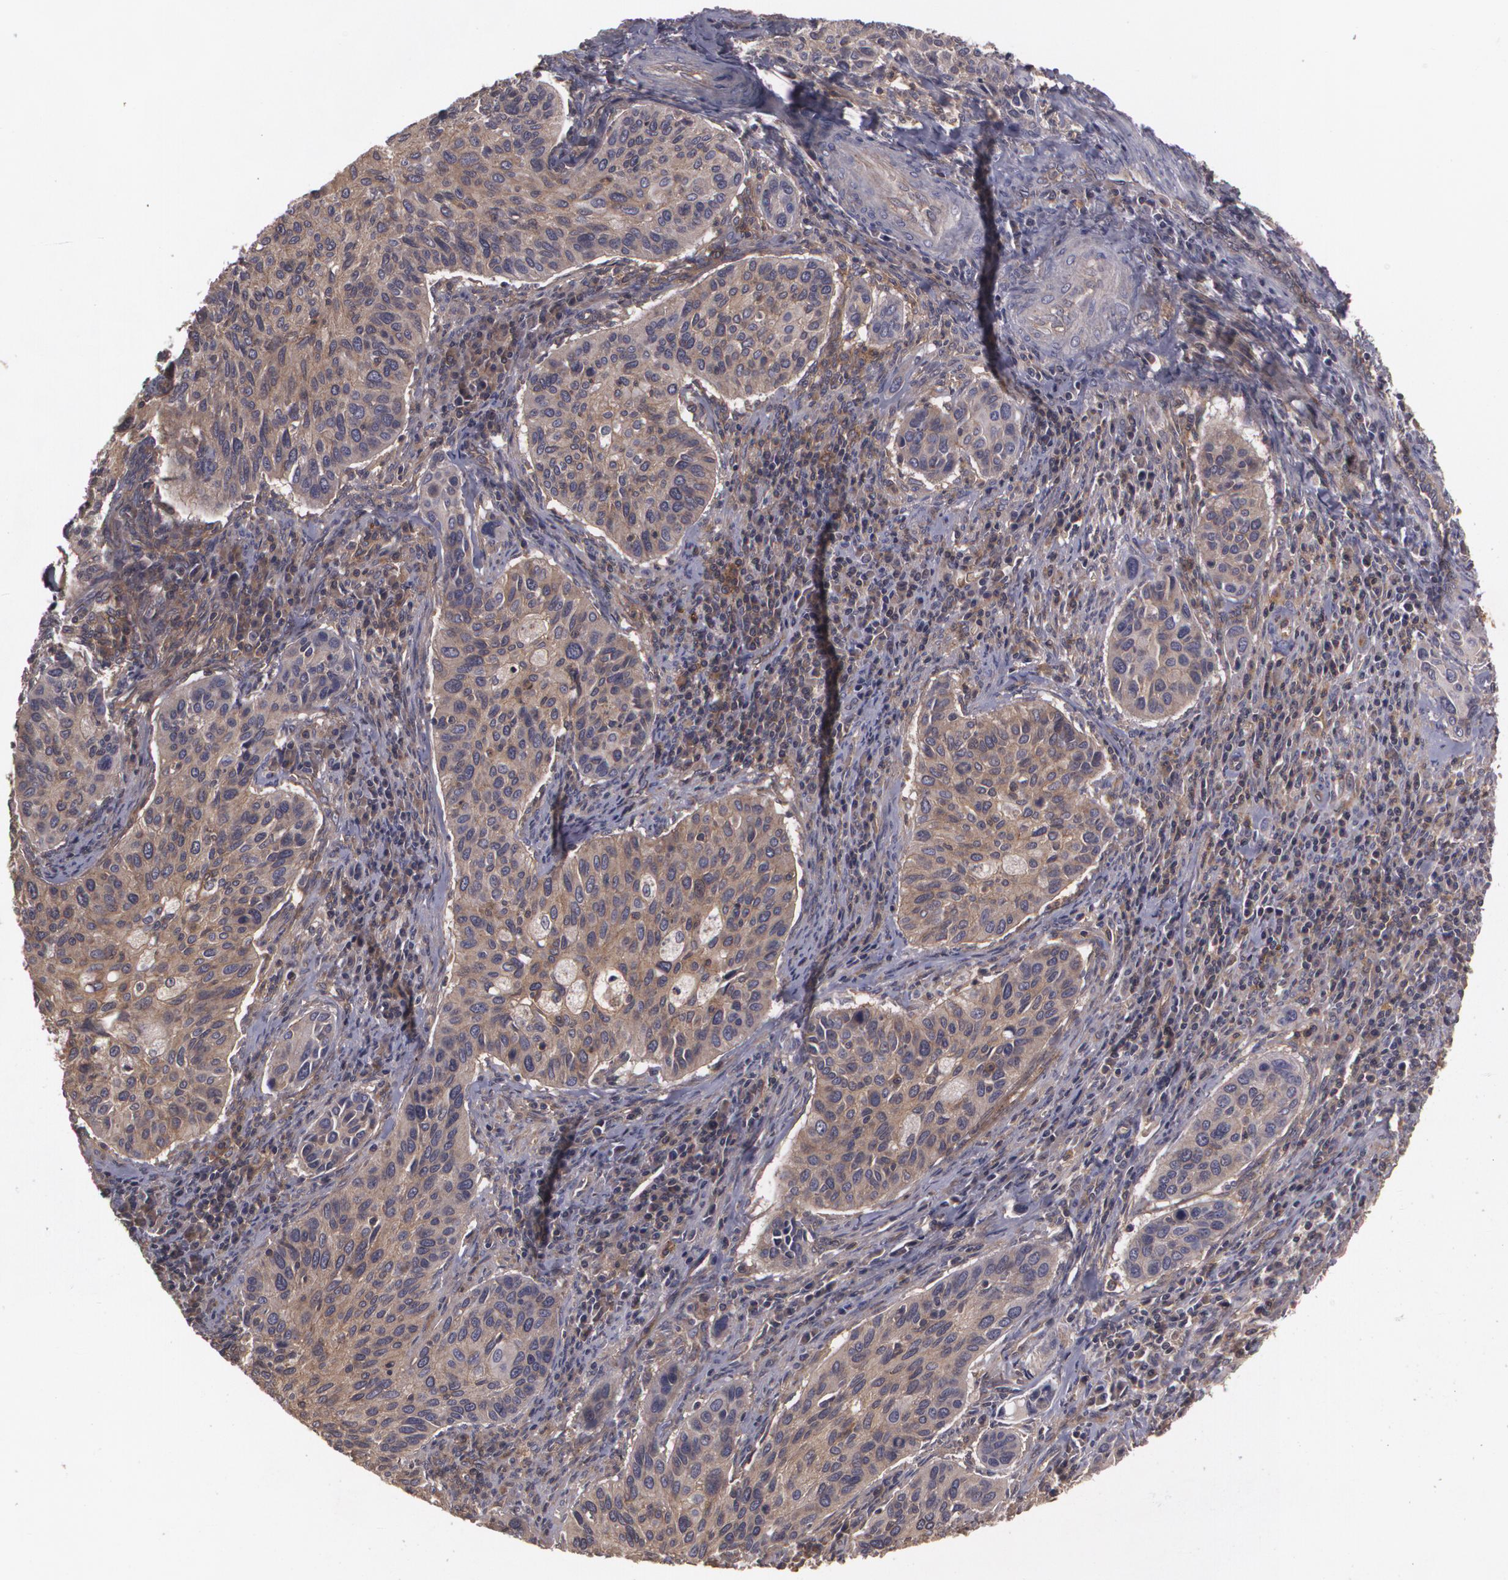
{"staining": {"intensity": "weak", "quantity": ">75%", "location": "cytoplasmic/membranous"}, "tissue": "cervical cancer", "cell_type": "Tumor cells", "image_type": "cancer", "snomed": [{"axis": "morphology", "description": "Adenocarcinoma, NOS"}, {"axis": "topography", "description": "Cervix"}], "caption": "Immunohistochemistry (DAB (3,3'-diaminobenzidine)) staining of cervical cancer (adenocarcinoma) shows weak cytoplasmic/membranous protein staining in about >75% of tumor cells.", "gene": "HRAS", "patient": {"sex": "female", "age": 29}}